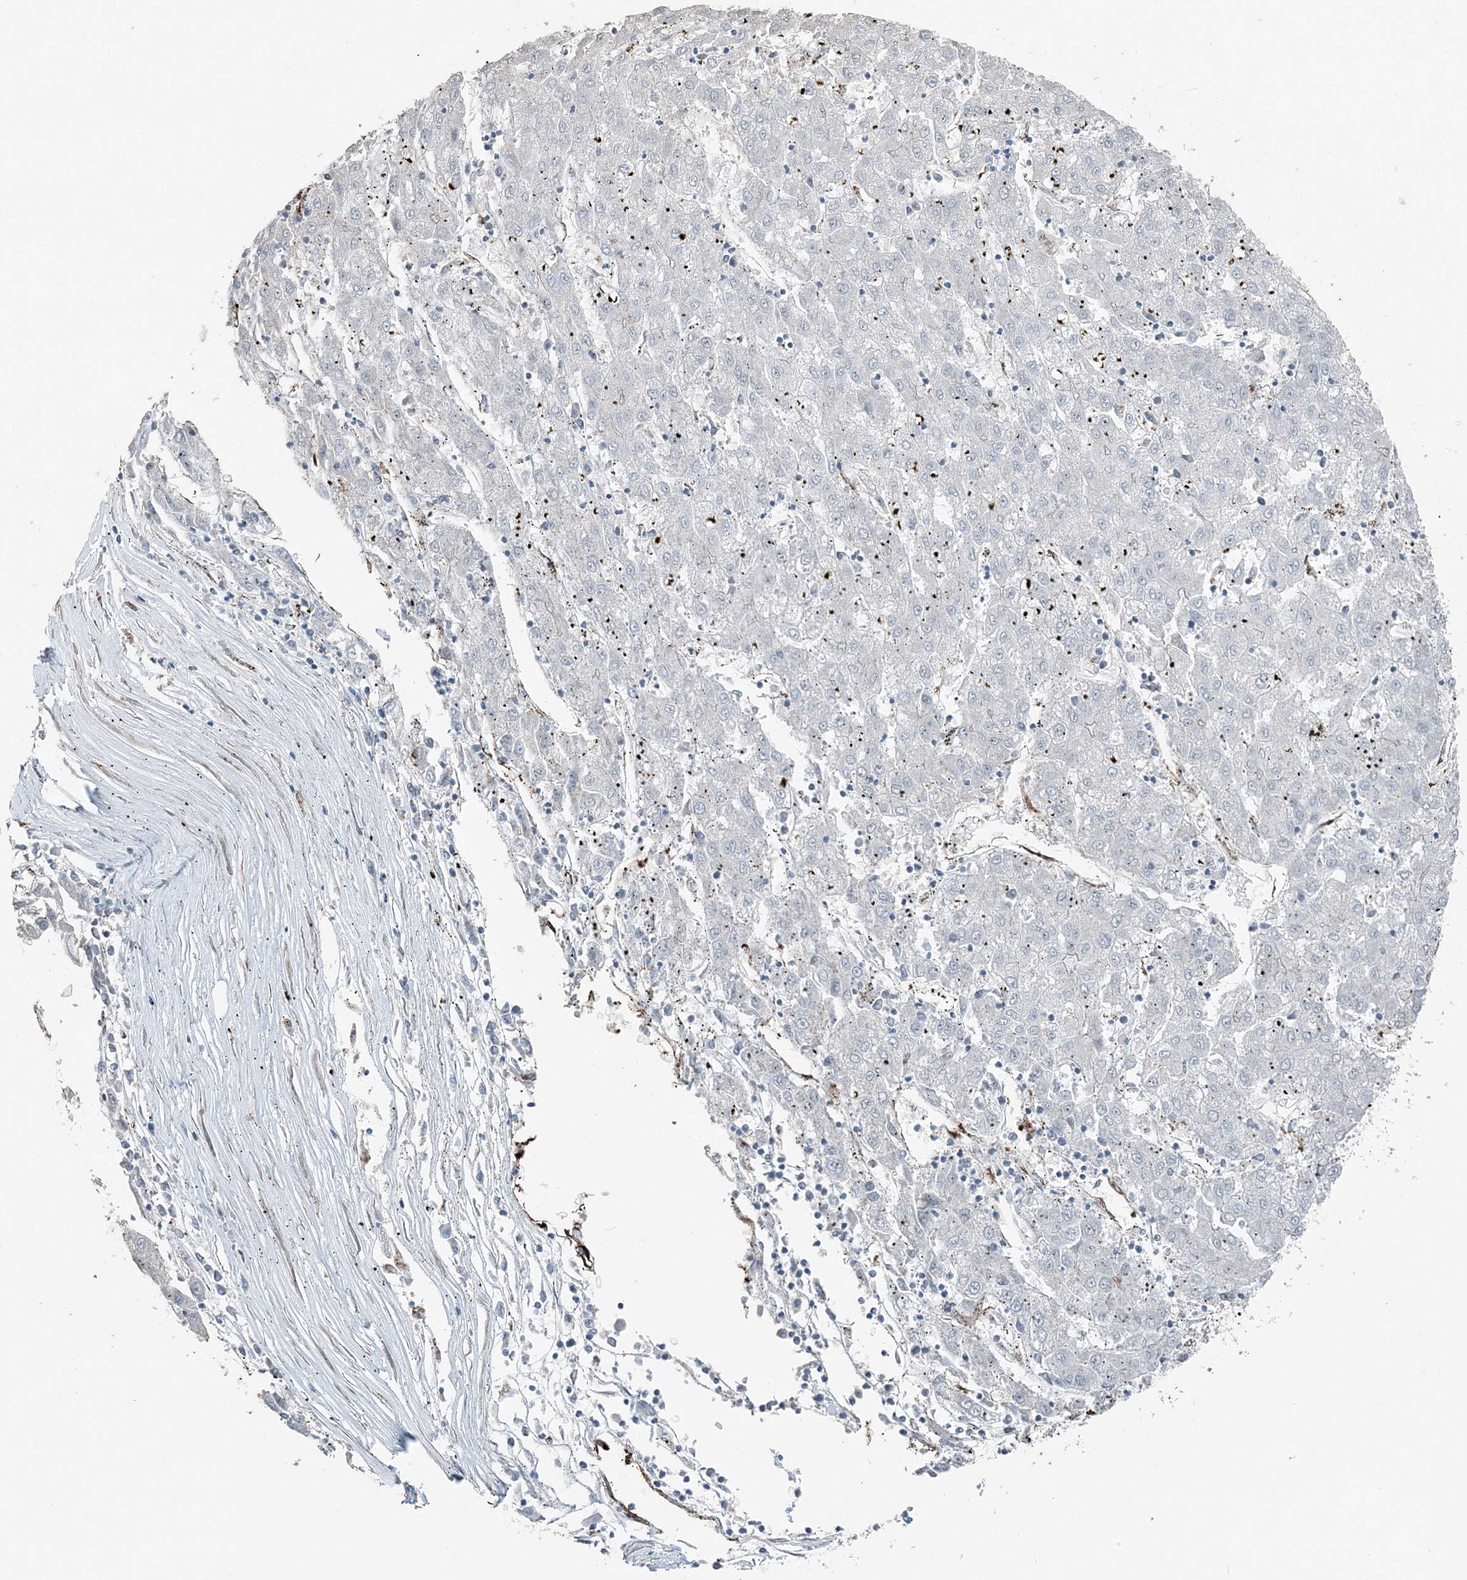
{"staining": {"intensity": "negative", "quantity": "none", "location": "none"}, "tissue": "liver cancer", "cell_type": "Tumor cells", "image_type": "cancer", "snomed": [{"axis": "morphology", "description": "Carcinoma, Hepatocellular, NOS"}, {"axis": "topography", "description": "Liver"}], "caption": "A micrograph of human hepatocellular carcinoma (liver) is negative for staining in tumor cells. (Immunohistochemistry, brightfield microscopy, high magnification).", "gene": "ELOVL7", "patient": {"sex": "male", "age": 72}}